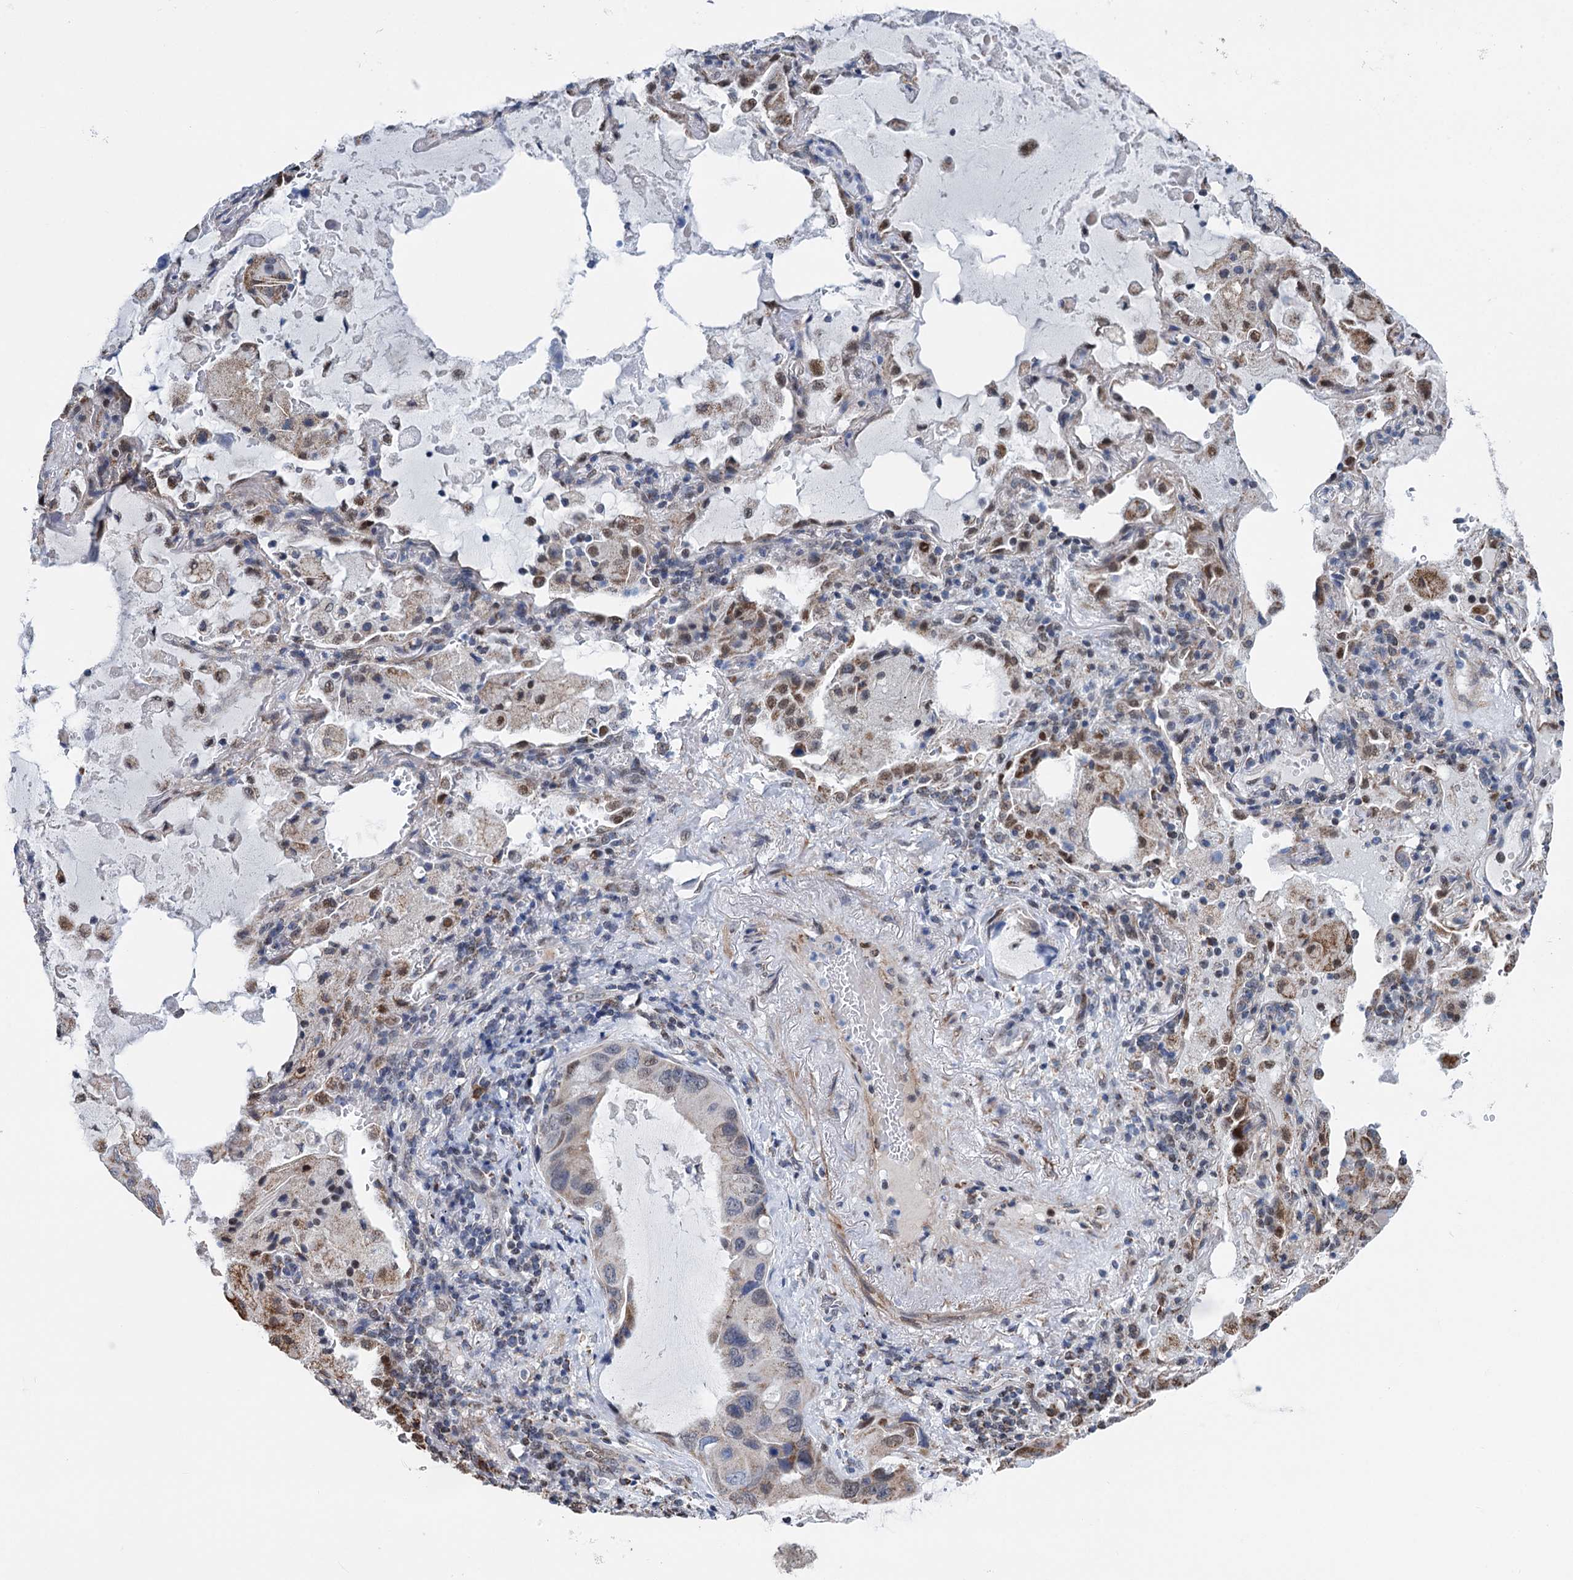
{"staining": {"intensity": "weak", "quantity": "<25%", "location": "cytoplasmic/membranous,nuclear"}, "tissue": "lung cancer", "cell_type": "Tumor cells", "image_type": "cancer", "snomed": [{"axis": "morphology", "description": "Squamous cell carcinoma, NOS"}, {"axis": "topography", "description": "Lung"}], "caption": "Lung squamous cell carcinoma was stained to show a protein in brown. There is no significant positivity in tumor cells.", "gene": "MORN3", "patient": {"sex": "female", "age": 73}}